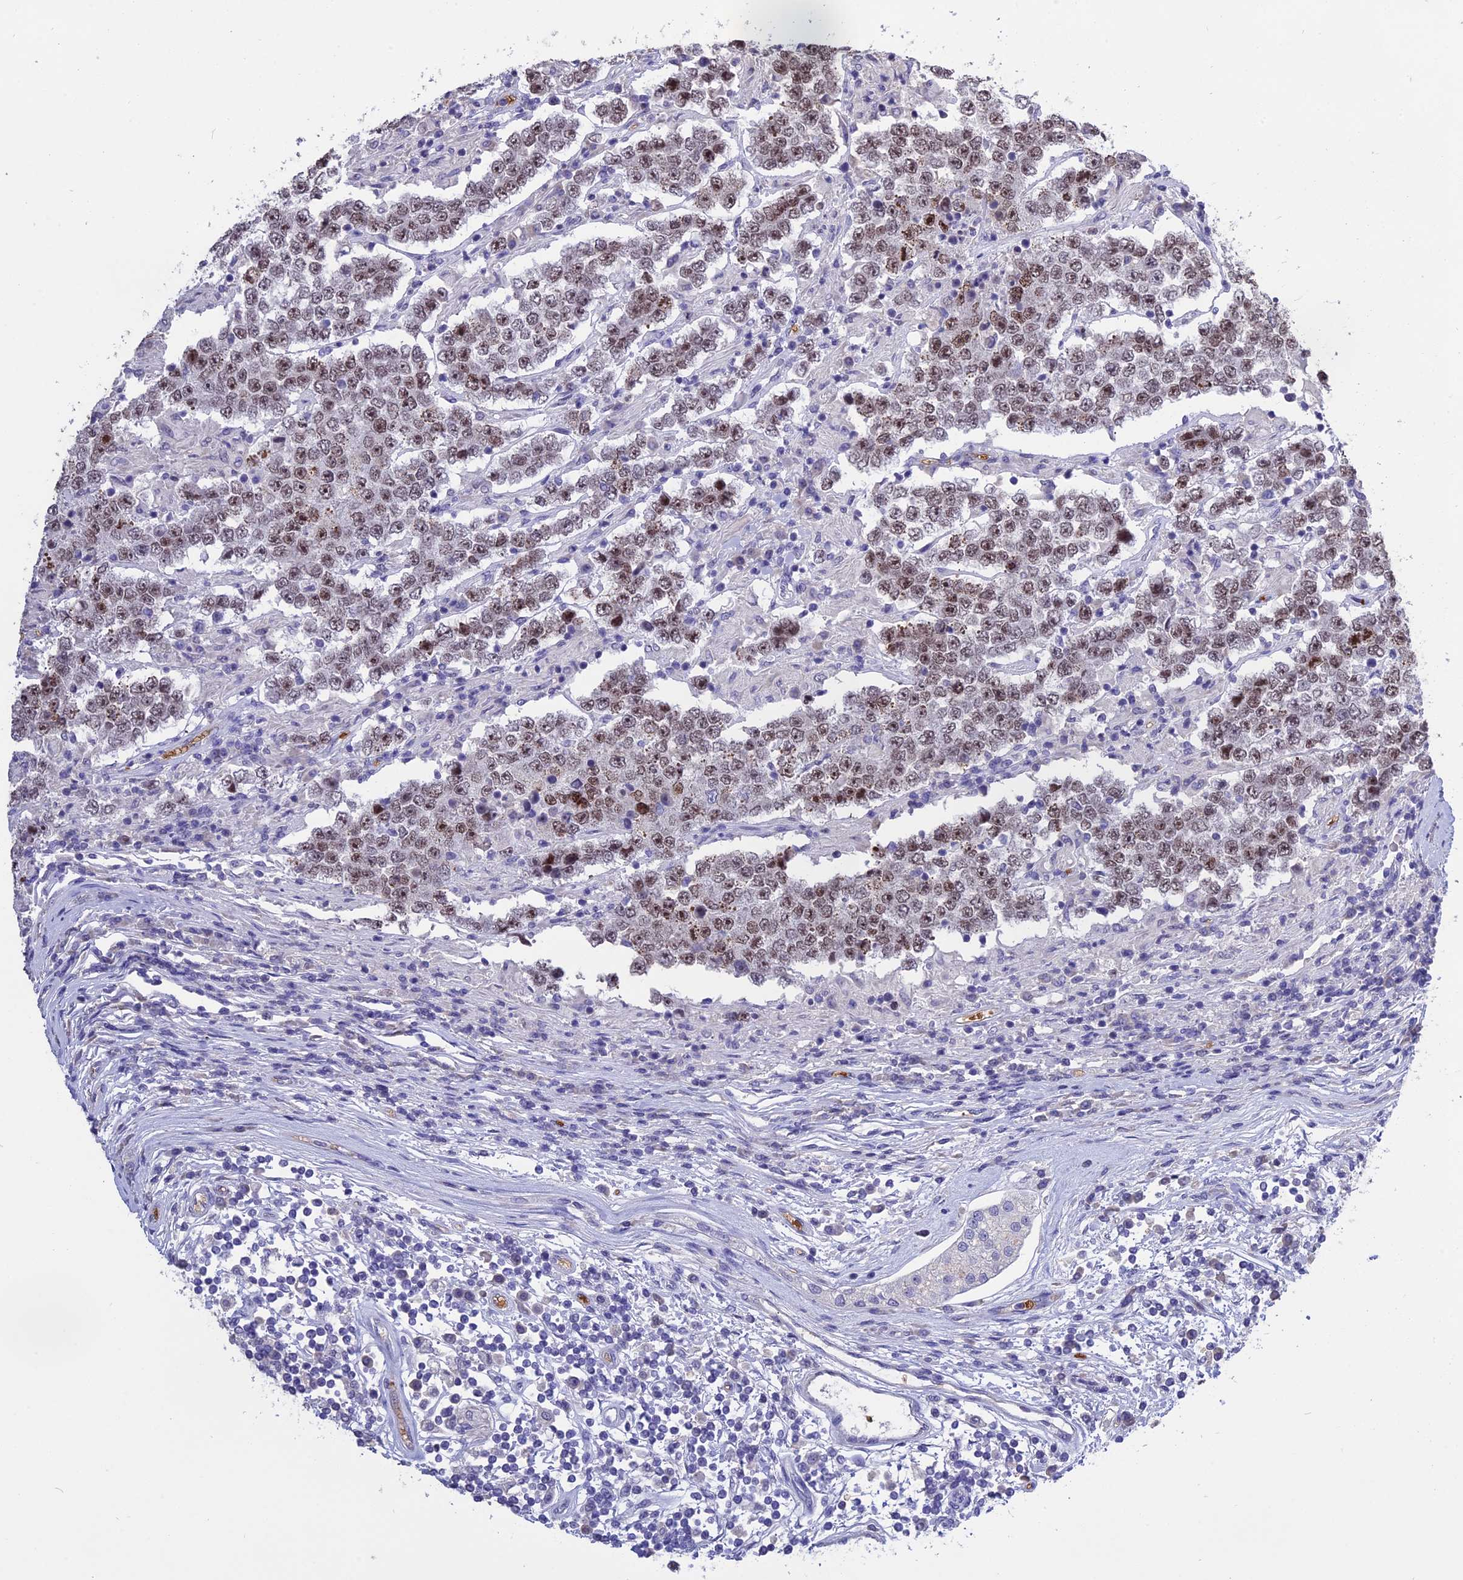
{"staining": {"intensity": "moderate", "quantity": "25%-75%", "location": "nuclear"}, "tissue": "testis cancer", "cell_type": "Tumor cells", "image_type": "cancer", "snomed": [{"axis": "morphology", "description": "Normal tissue, NOS"}, {"axis": "morphology", "description": "Urothelial carcinoma, High grade"}, {"axis": "morphology", "description": "Seminoma, NOS"}, {"axis": "morphology", "description": "Carcinoma, Embryonal, NOS"}, {"axis": "topography", "description": "Urinary bladder"}, {"axis": "topography", "description": "Testis"}], "caption": "Protein expression by IHC displays moderate nuclear staining in approximately 25%-75% of tumor cells in testis cancer (urothelial carcinoma (high-grade)).", "gene": "KNOP1", "patient": {"sex": "male", "age": 41}}